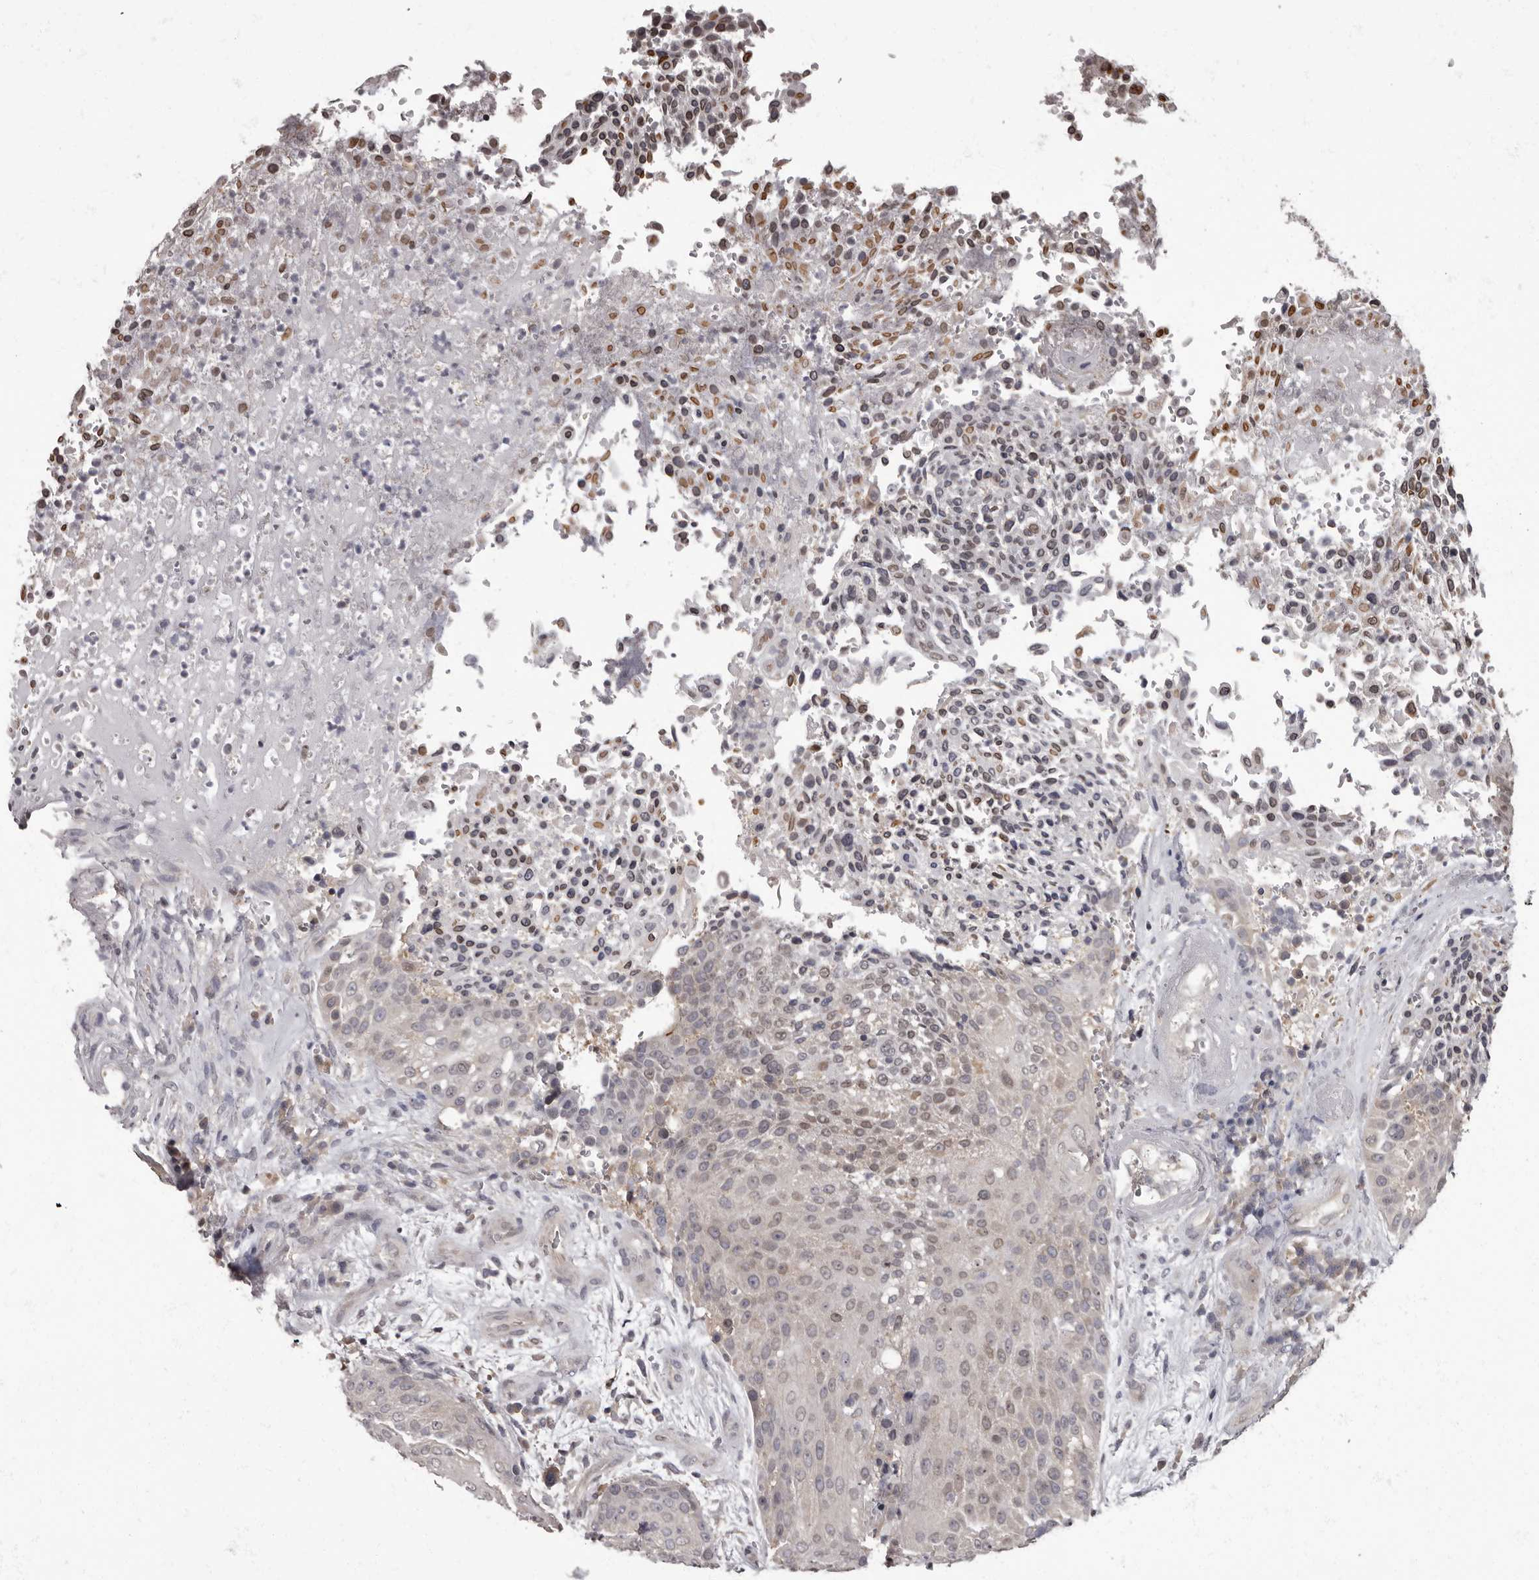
{"staining": {"intensity": "weak", "quantity": "<25%", "location": "nuclear"}, "tissue": "urothelial cancer", "cell_type": "Tumor cells", "image_type": "cancer", "snomed": [{"axis": "morphology", "description": "Urothelial carcinoma, High grade"}, {"axis": "topography", "description": "Urinary bladder"}], "caption": "The photomicrograph demonstrates no significant positivity in tumor cells of urothelial cancer.", "gene": "C1orf50", "patient": {"sex": "female", "age": 63}}